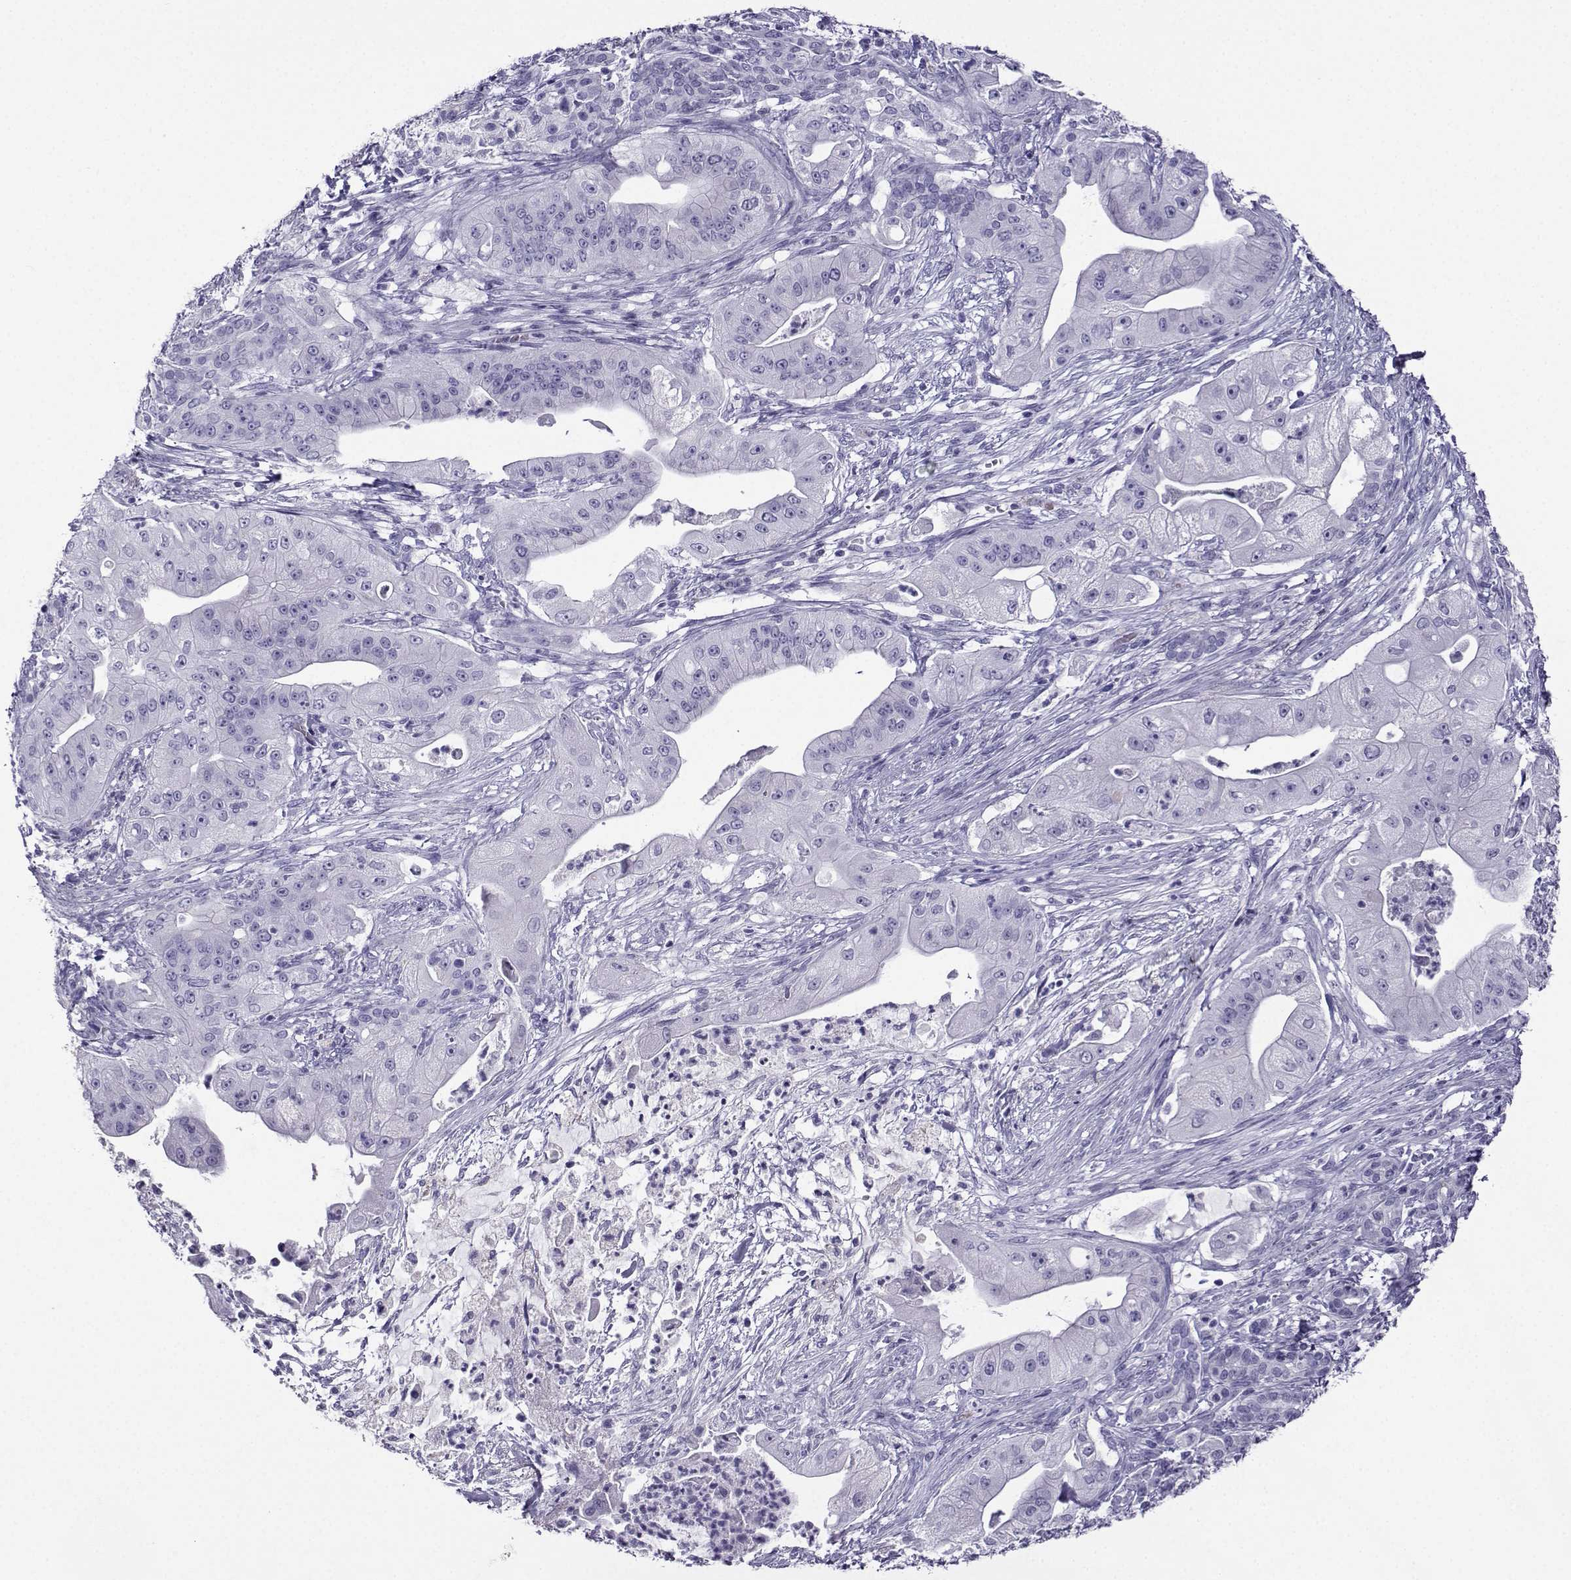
{"staining": {"intensity": "negative", "quantity": "none", "location": "none"}, "tissue": "pancreatic cancer", "cell_type": "Tumor cells", "image_type": "cancer", "snomed": [{"axis": "morphology", "description": "Normal tissue, NOS"}, {"axis": "morphology", "description": "Inflammation, NOS"}, {"axis": "morphology", "description": "Adenocarcinoma, NOS"}, {"axis": "topography", "description": "Pancreas"}], "caption": "Tumor cells are negative for brown protein staining in pancreatic cancer.", "gene": "CRYBB1", "patient": {"sex": "male", "age": 57}}